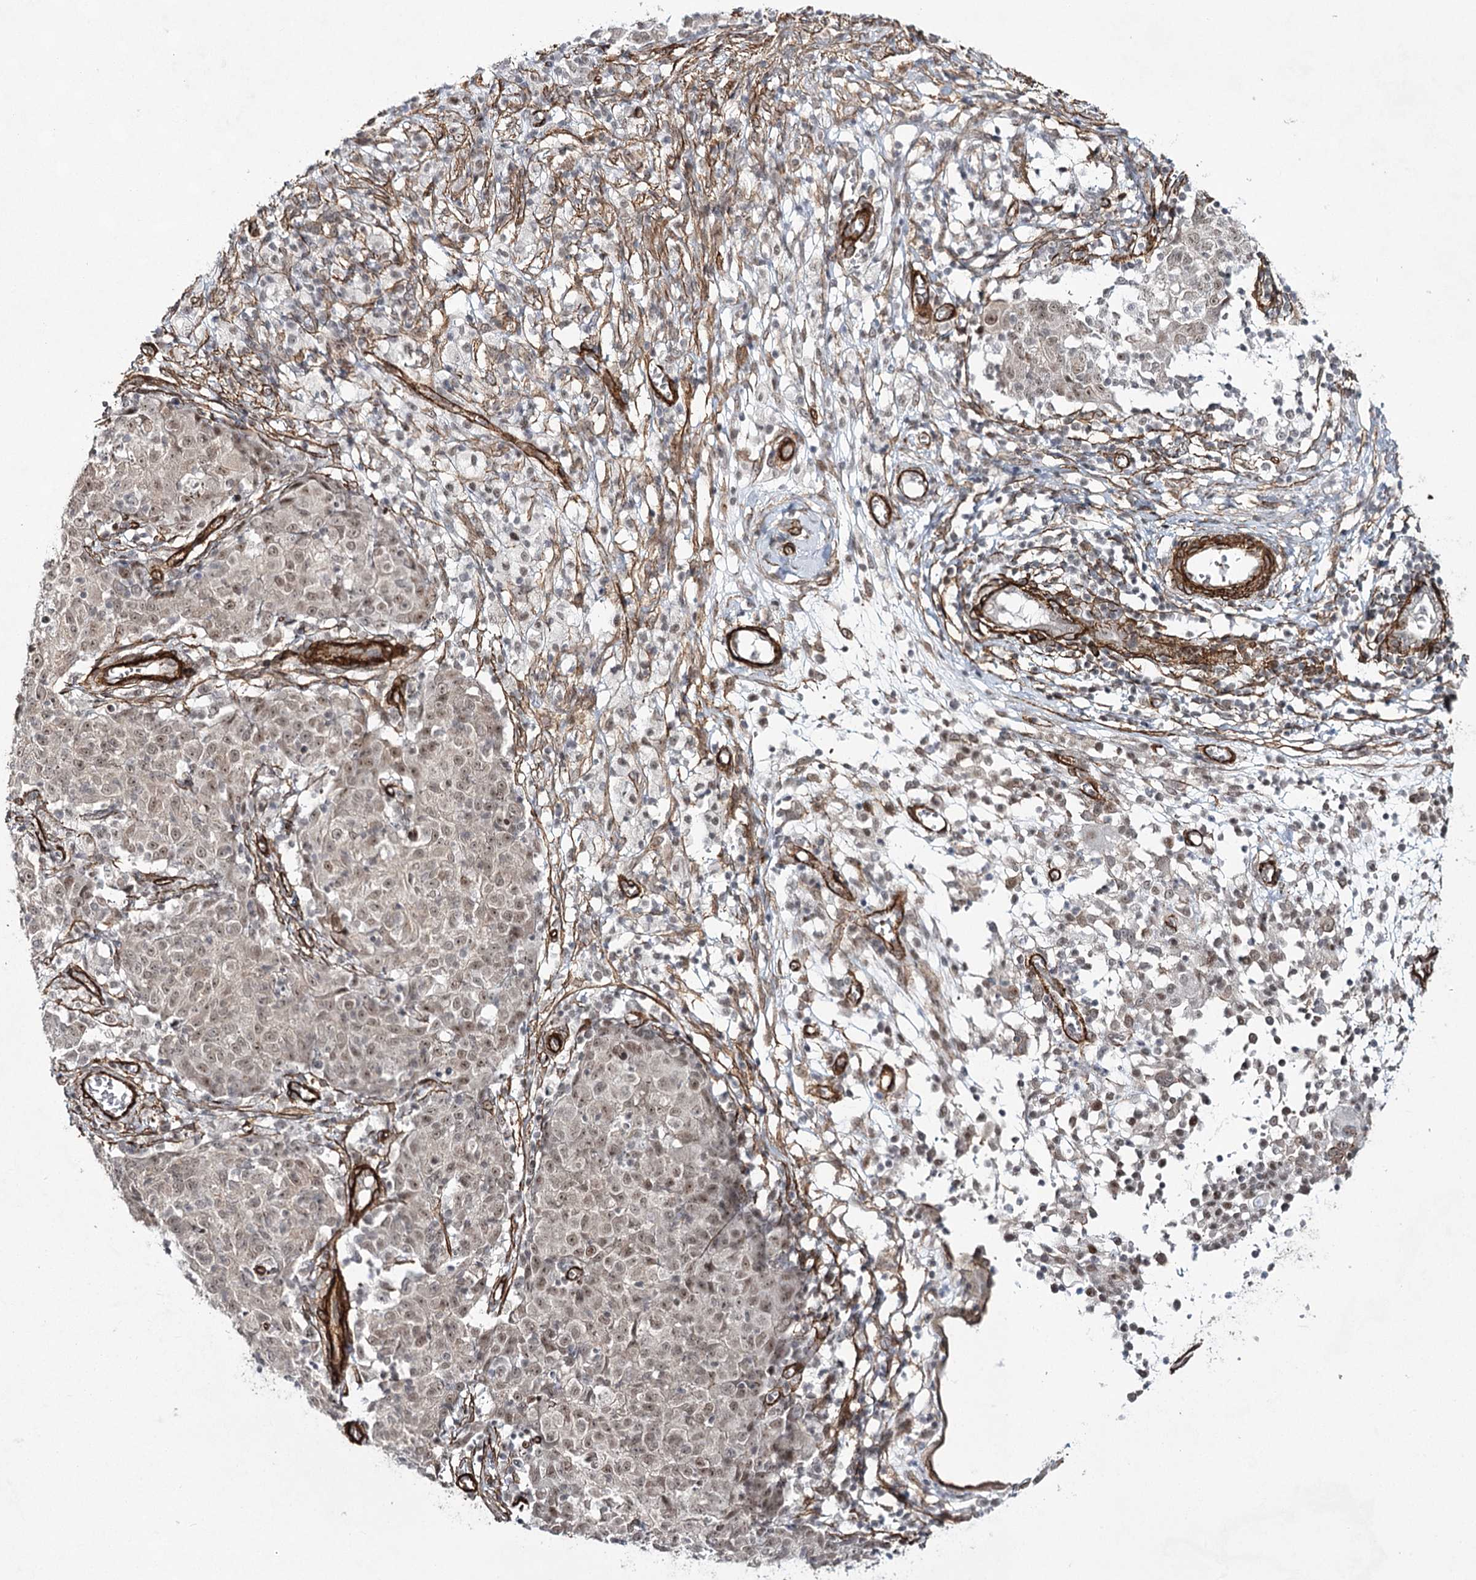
{"staining": {"intensity": "weak", "quantity": ">75%", "location": "nuclear"}, "tissue": "ovarian cancer", "cell_type": "Tumor cells", "image_type": "cancer", "snomed": [{"axis": "morphology", "description": "Carcinoma, endometroid"}, {"axis": "topography", "description": "Ovary"}], "caption": "Protein expression by immunohistochemistry (IHC) demonstrates weak nuclear expression in approximately >75% of tumor cells in ovarian cancer (endometroid carcinoma). The staining was performed using DAB, with brown indicating positive protein expression. Nuclei are stained blue with hematoxylin.", "gene": "CWF19L1", "patient": {"sex": "female", "age": 42}}